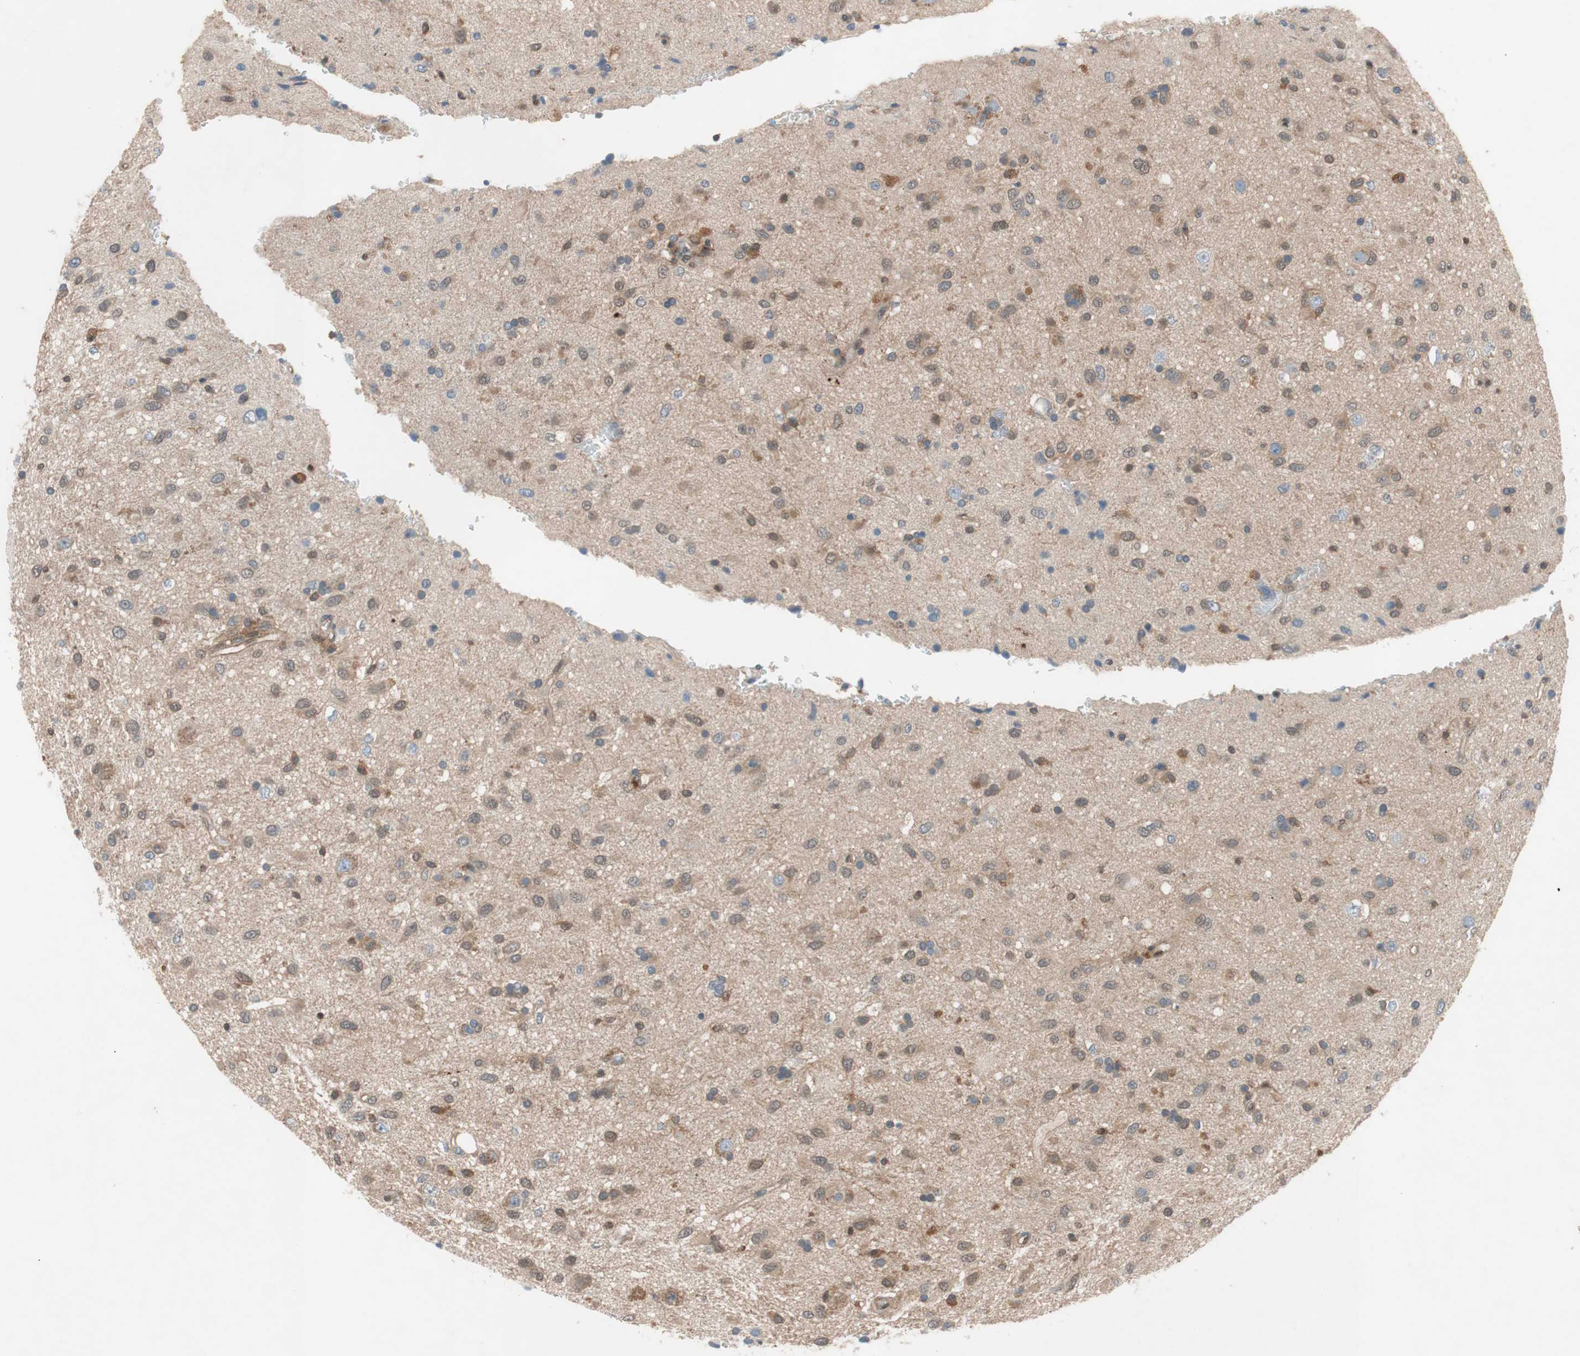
{"staining": {"intensity": "negative", "quantity": "none", "location": "none"}, "tissue": "glioma", "cell_type": "Tumor cells", "image_type": "cancer", "snomed": [{"axis": "morphology", "description": "Glioma, malignant, Low grade"}, {"axis": "topography", "description": "Brain"}], "caption": "IHC image of malignant low-grade glioma stained for a protein (brown), which reveals no staining in tumor cells.", "gene": "GALT", "patient": {"sex": "male", "age": 77}}